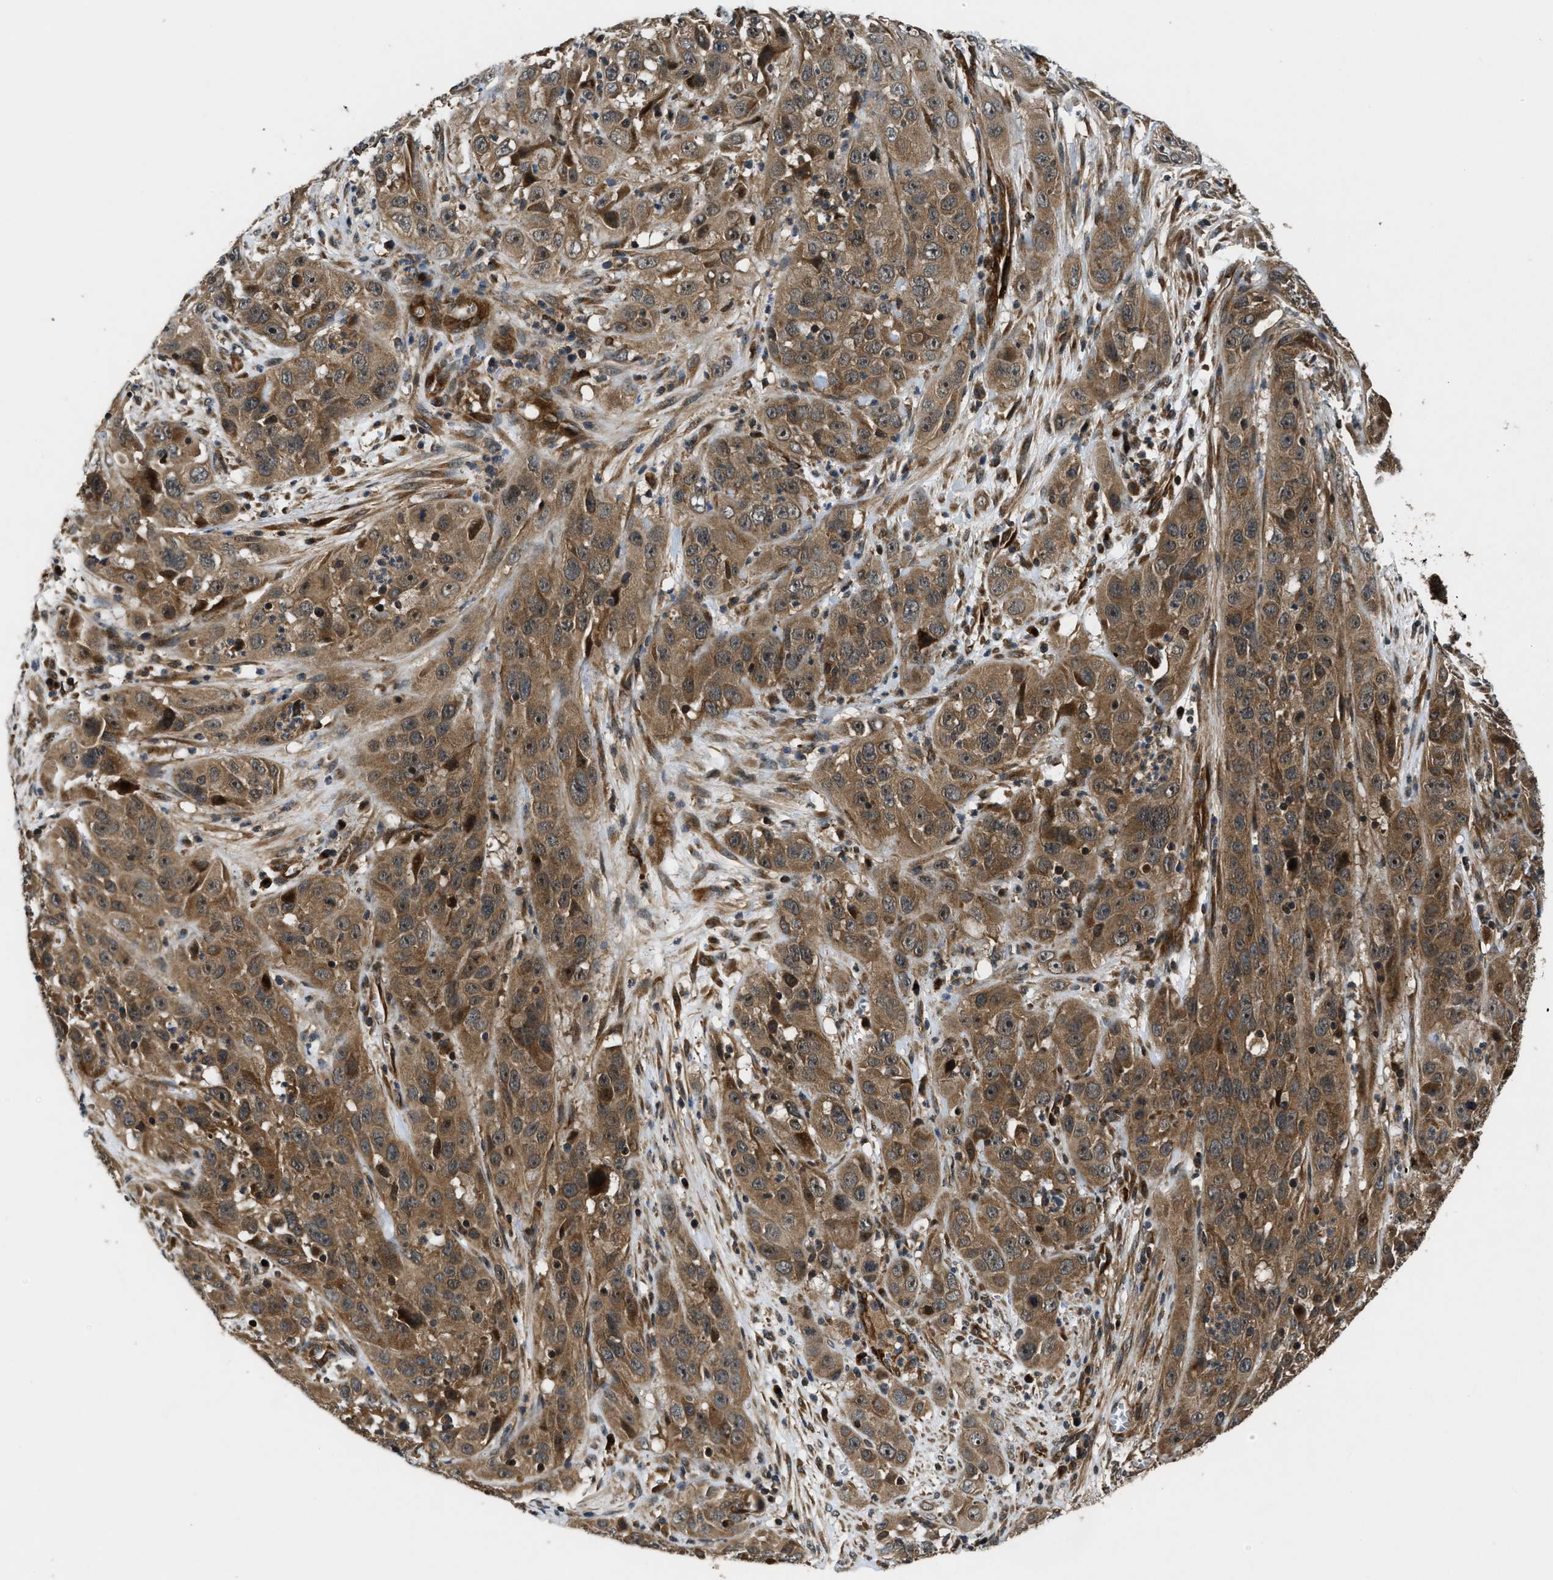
{"staining": {"intensity": "moderate", "quantity": ">75%", "location": "cytoplasmic/membranous"}, "tissue": "cervical cancer", "cell_type": "Tumor cells", "image_type": "cancer", "snomed": [{"axis": "morphology", "description": "Squamous cell carcinoma, NOS"}, {"axis": "topography", "description": "Cervix"}], "caption": "This micrograph shows immunohistochemistry staining of human cervical cancer, with medium moderate cytoplasmic/membranous expression in approximately >75% of tumor cells.", "gene": "PNPLA8", "patient": {"sex": "female", "age": 32}}